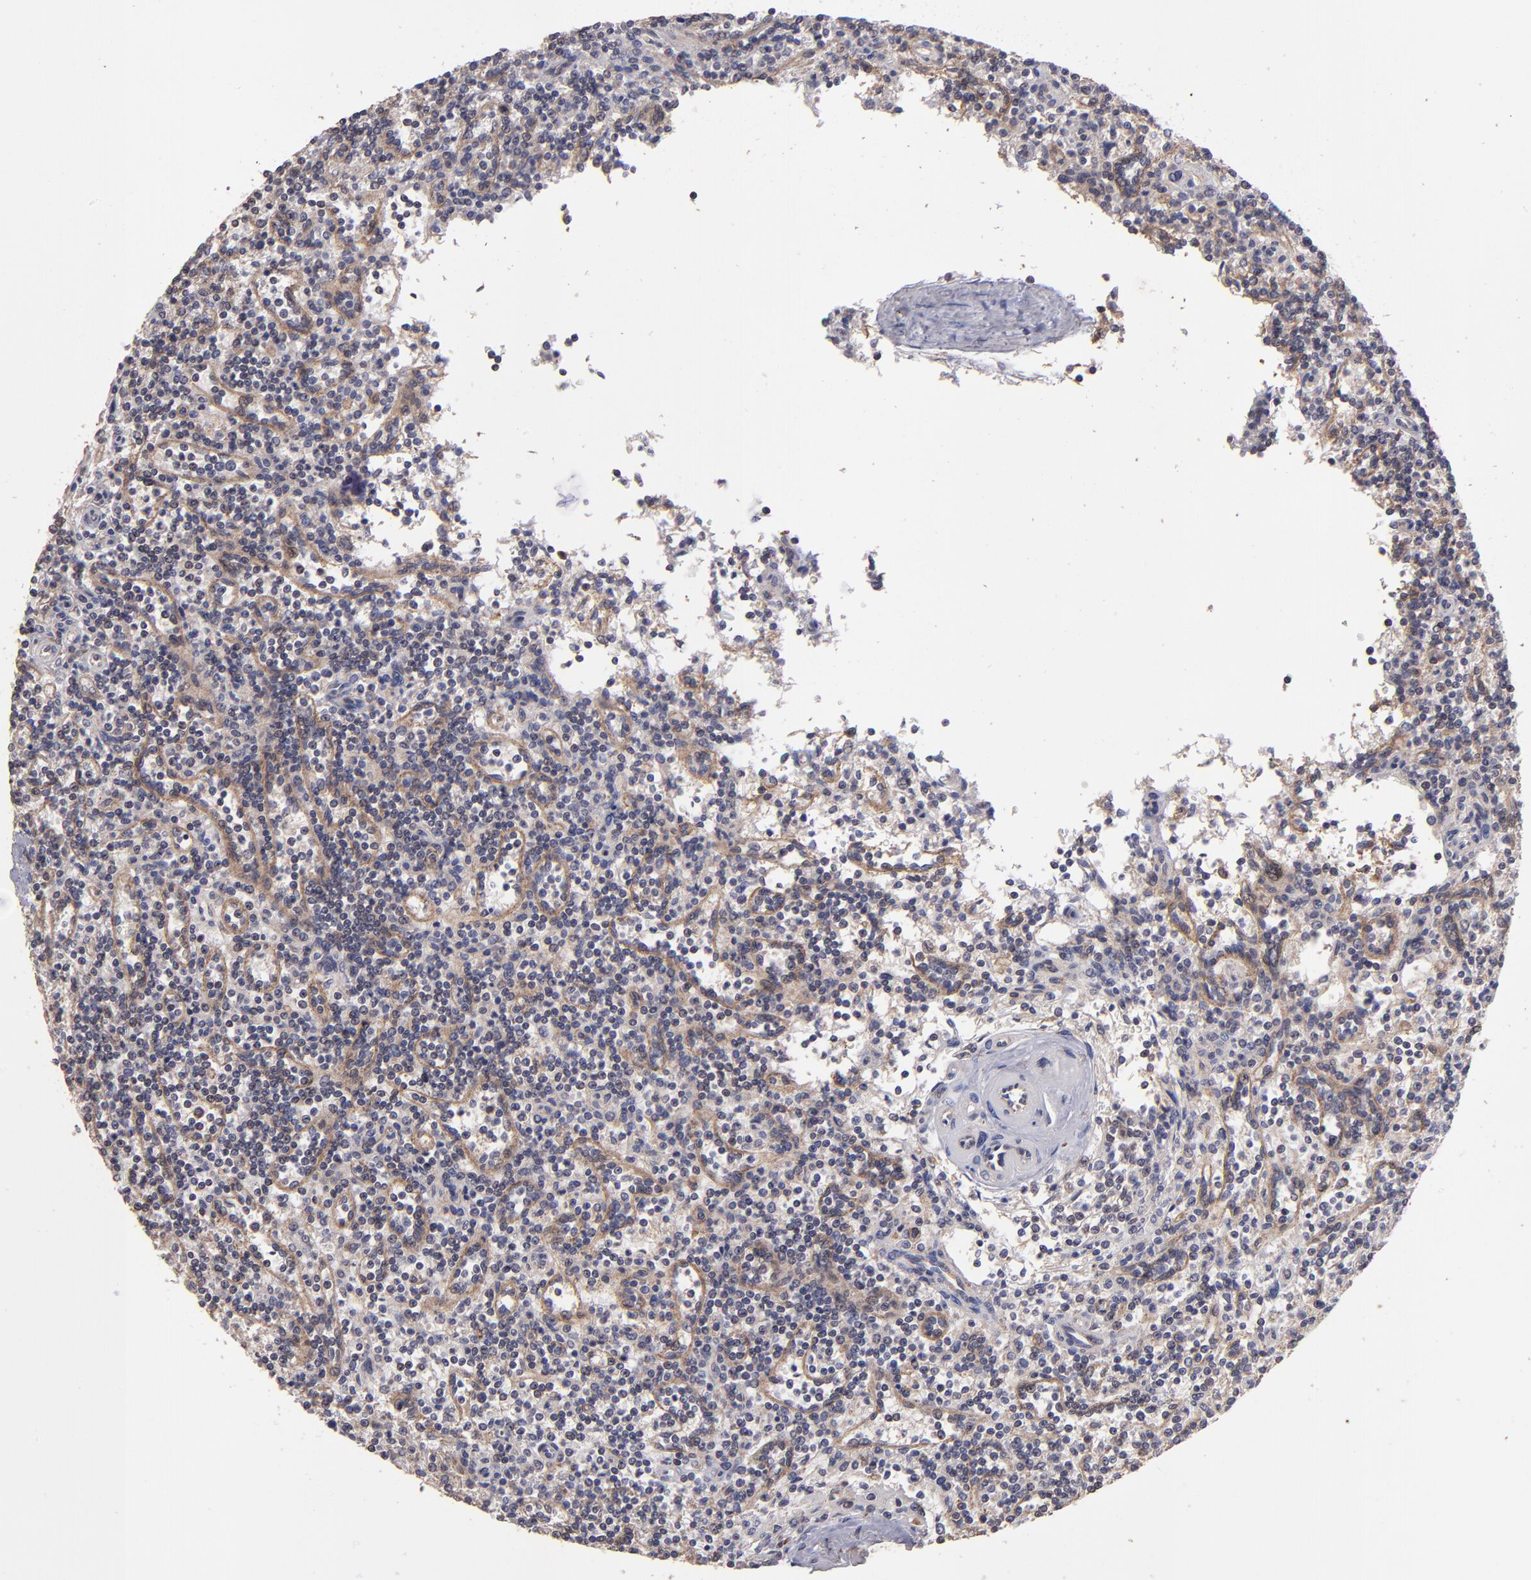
{"staining": {"intensity": "weak", "quantity": "<25%", "location": "nuclear"}, "tissue": "lymphoma", "cell_type": "Tumor cells", "image_type": "cancer", "snomed": [{"axis": "morphology", "description": "Malignant lymphoma, non-Hodgkin's type, Low grade"}, {"axis": "topography", "description": "Spleen"}], "caption": "Immunohistochemistry (IHC) photomicrograph of lymphoma stained for a protein (brown), which displays no positivity in tumor cells.", "gene": "SIPA1L1", "patient": {"sex": "male", "age": 73}}